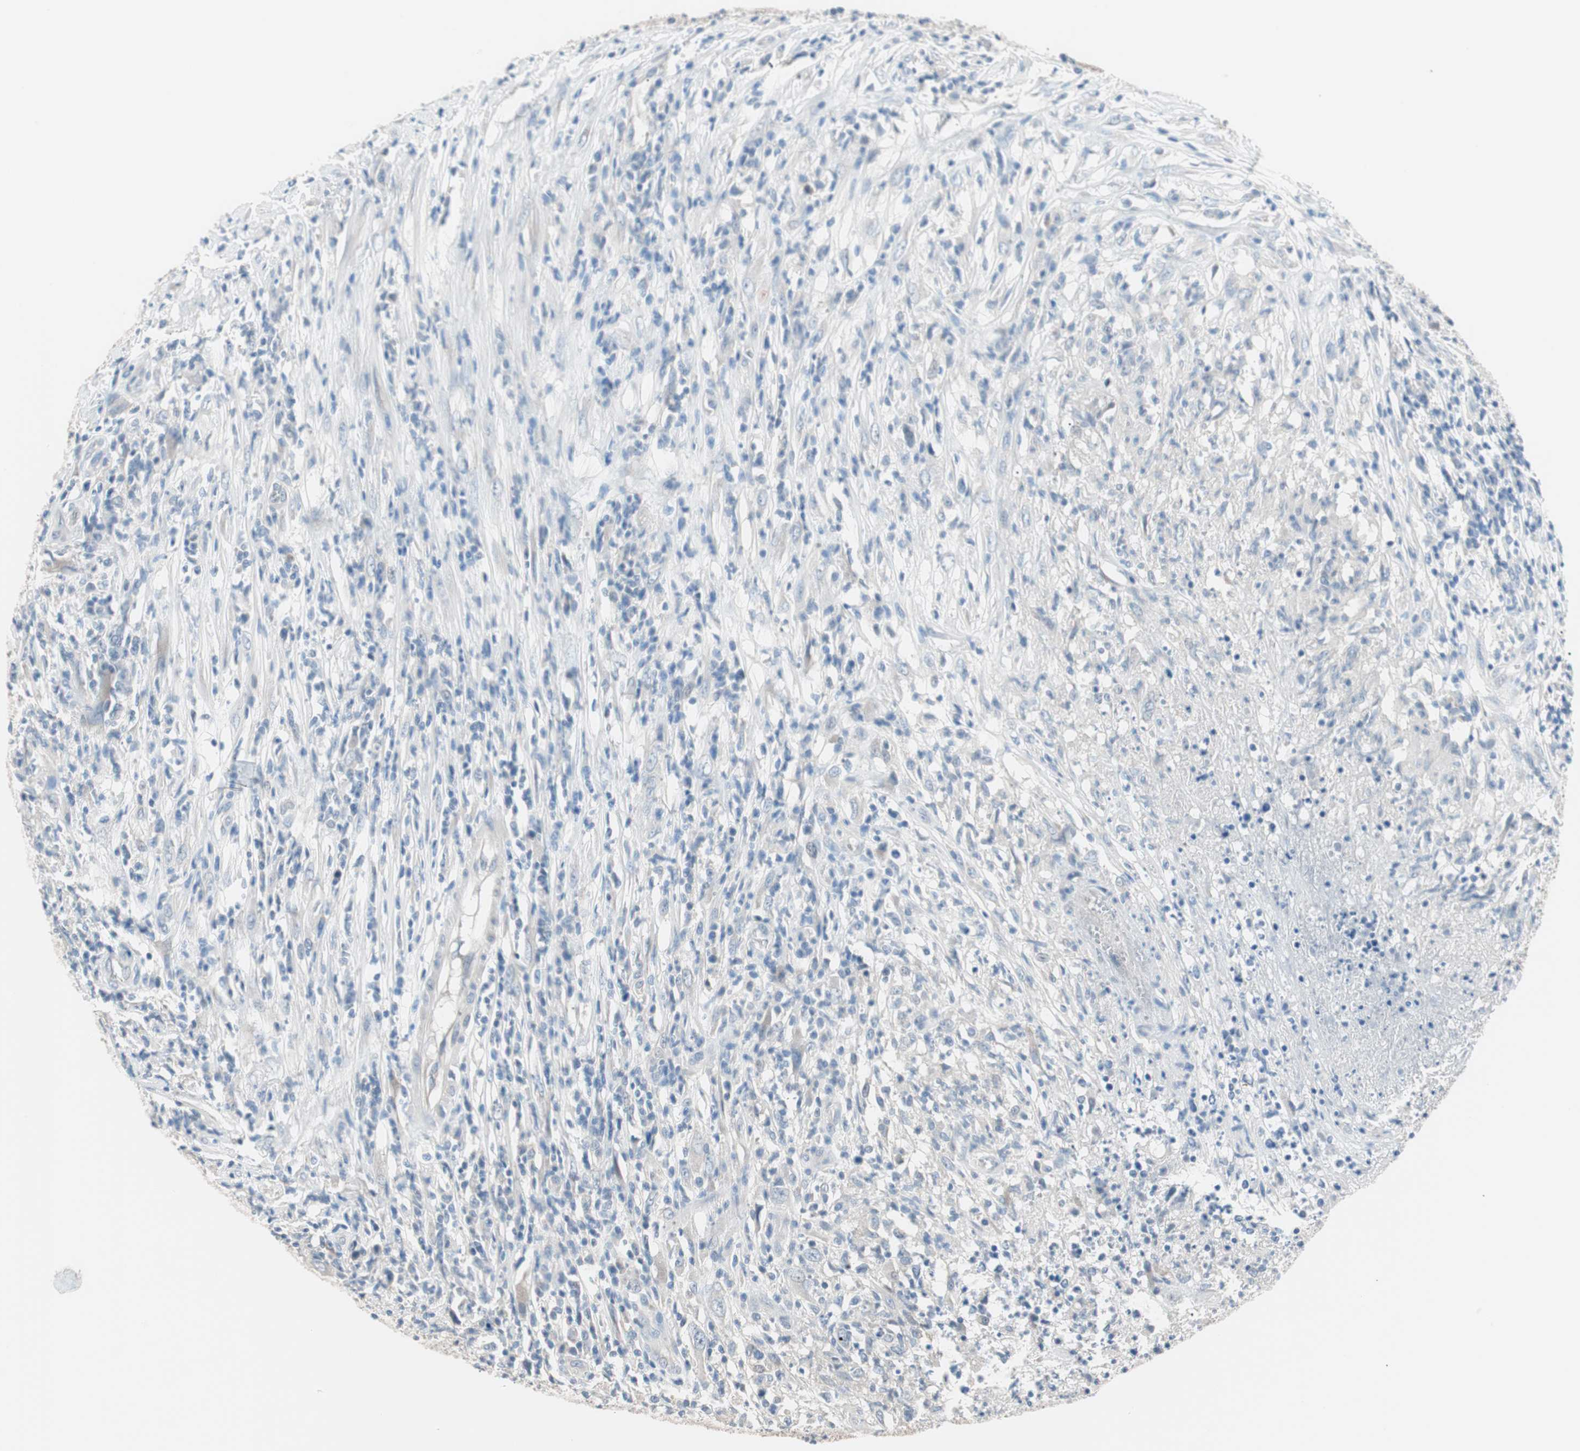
{"staining": {"intensity": "negative", "quantity": "none", "location": "none"}, "tissue": "lymphoma", "cell_type": "Tumor cells", "image_type": "cancer", "snomed": [{"axis": "morphology", "description": "Malignant lymphoma, non-Hodgkin's type, High grade"}, {"axis": "topography", "description": "Lymph node"}], "caption": "Protein analysis of malignant lymphoma, non-Hodgkin's type (high-grade) exhibits no significant expression in tumor cells.", "gene": "VIL1", "patient": {"sex": "female", "age": 84}}